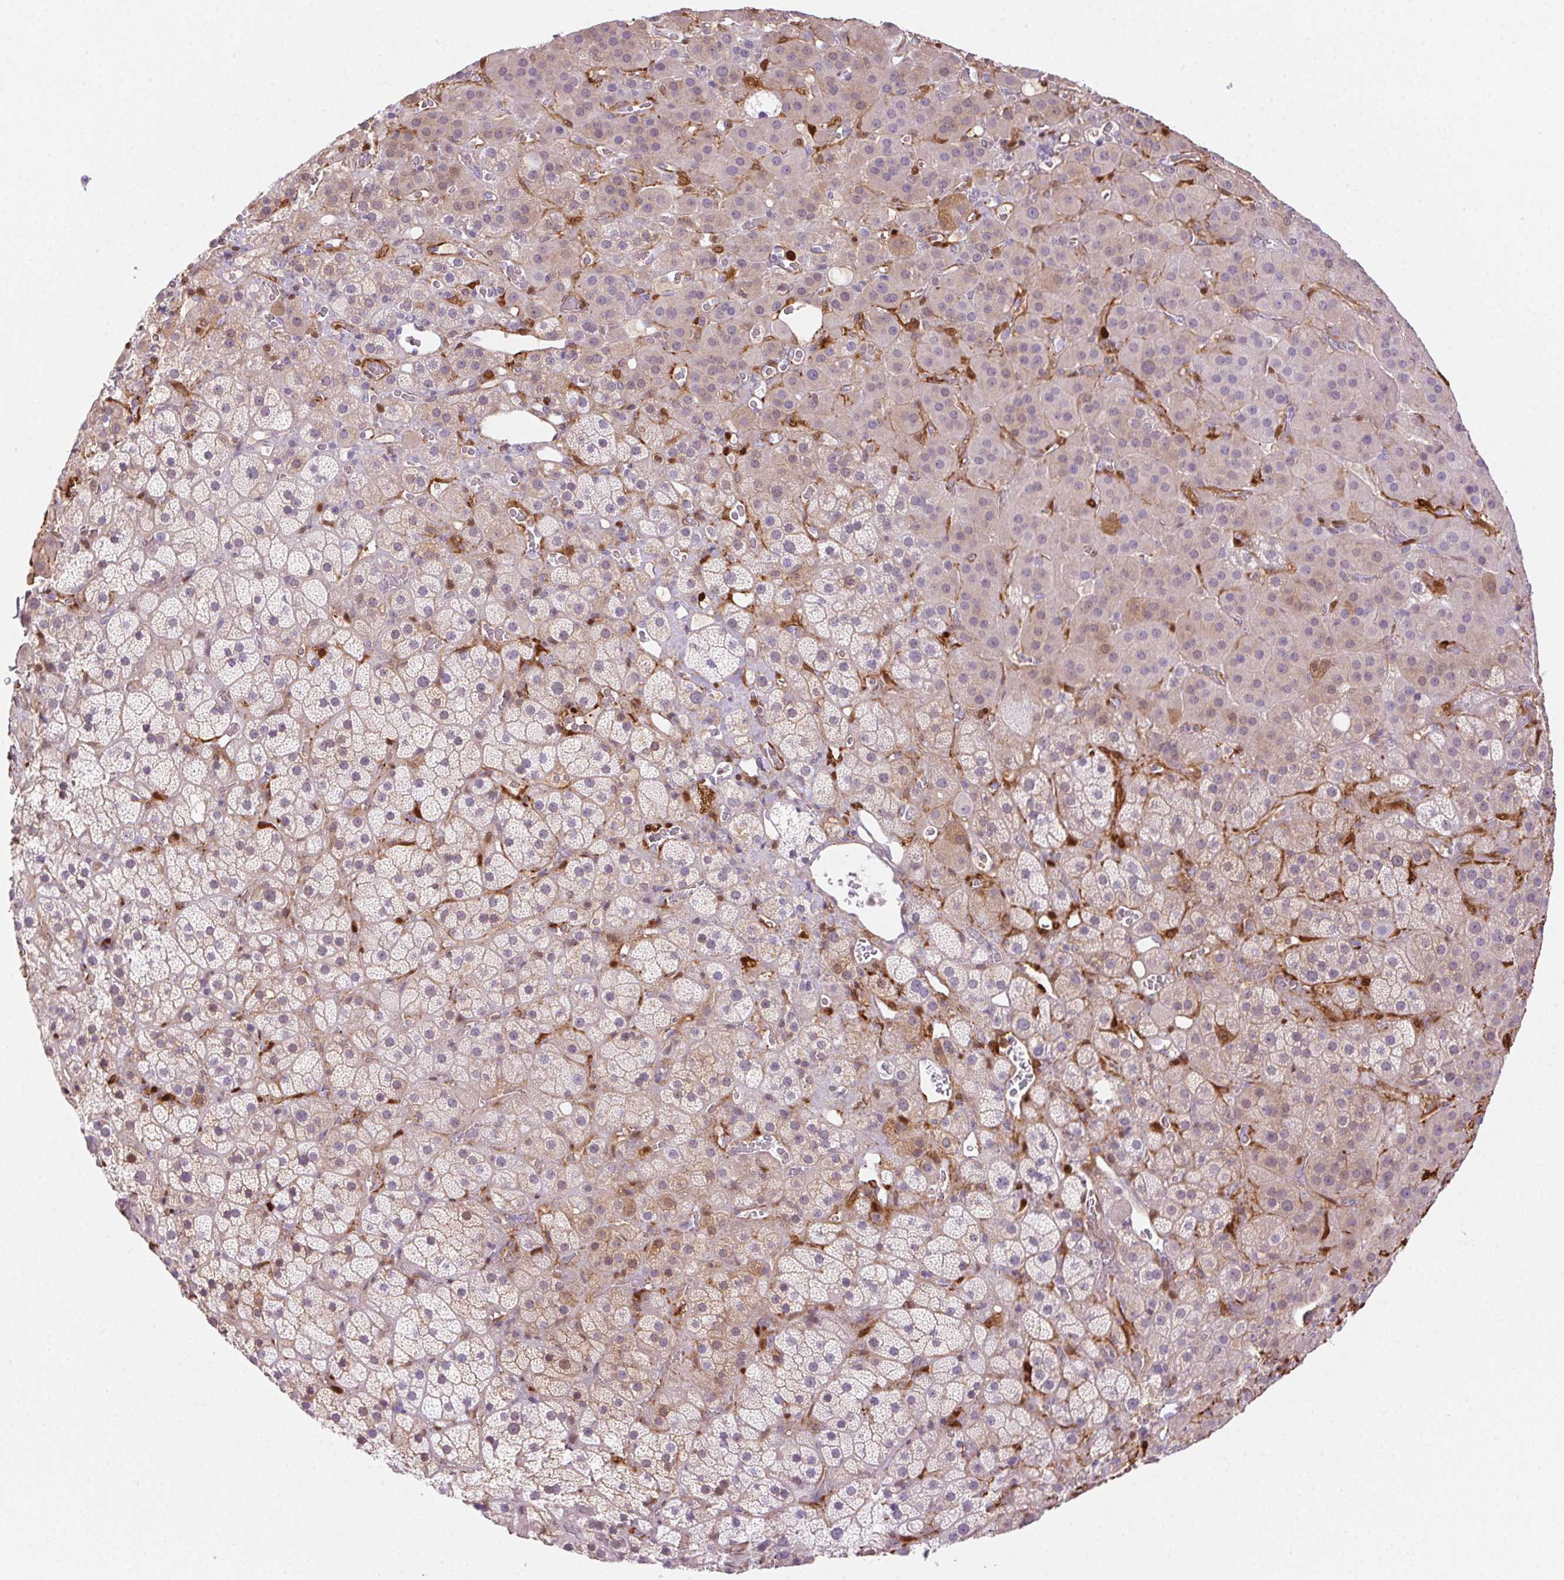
{"staining": {"intensity": "strong", "quantity": "<25%", "location": "cytoplasmic/membranous,nuclear"}, "tissue": "adrenal gland", "cell_type": "Glandular cells", "image_type": "normal", "snomed": [{"axis": "morphology", "description": "Normal tissue, NOS"}, {"axis": "topography", "description": "Adrenal gland"}], "caption": "Adrenal gland stained with immunohistochemistry reveals strong cytoplasmic/membranous,nuclear expression in about <25% of glandular cells.", "gene": "TMEM45A", "patient": {"sex": "male", "age": 57}}